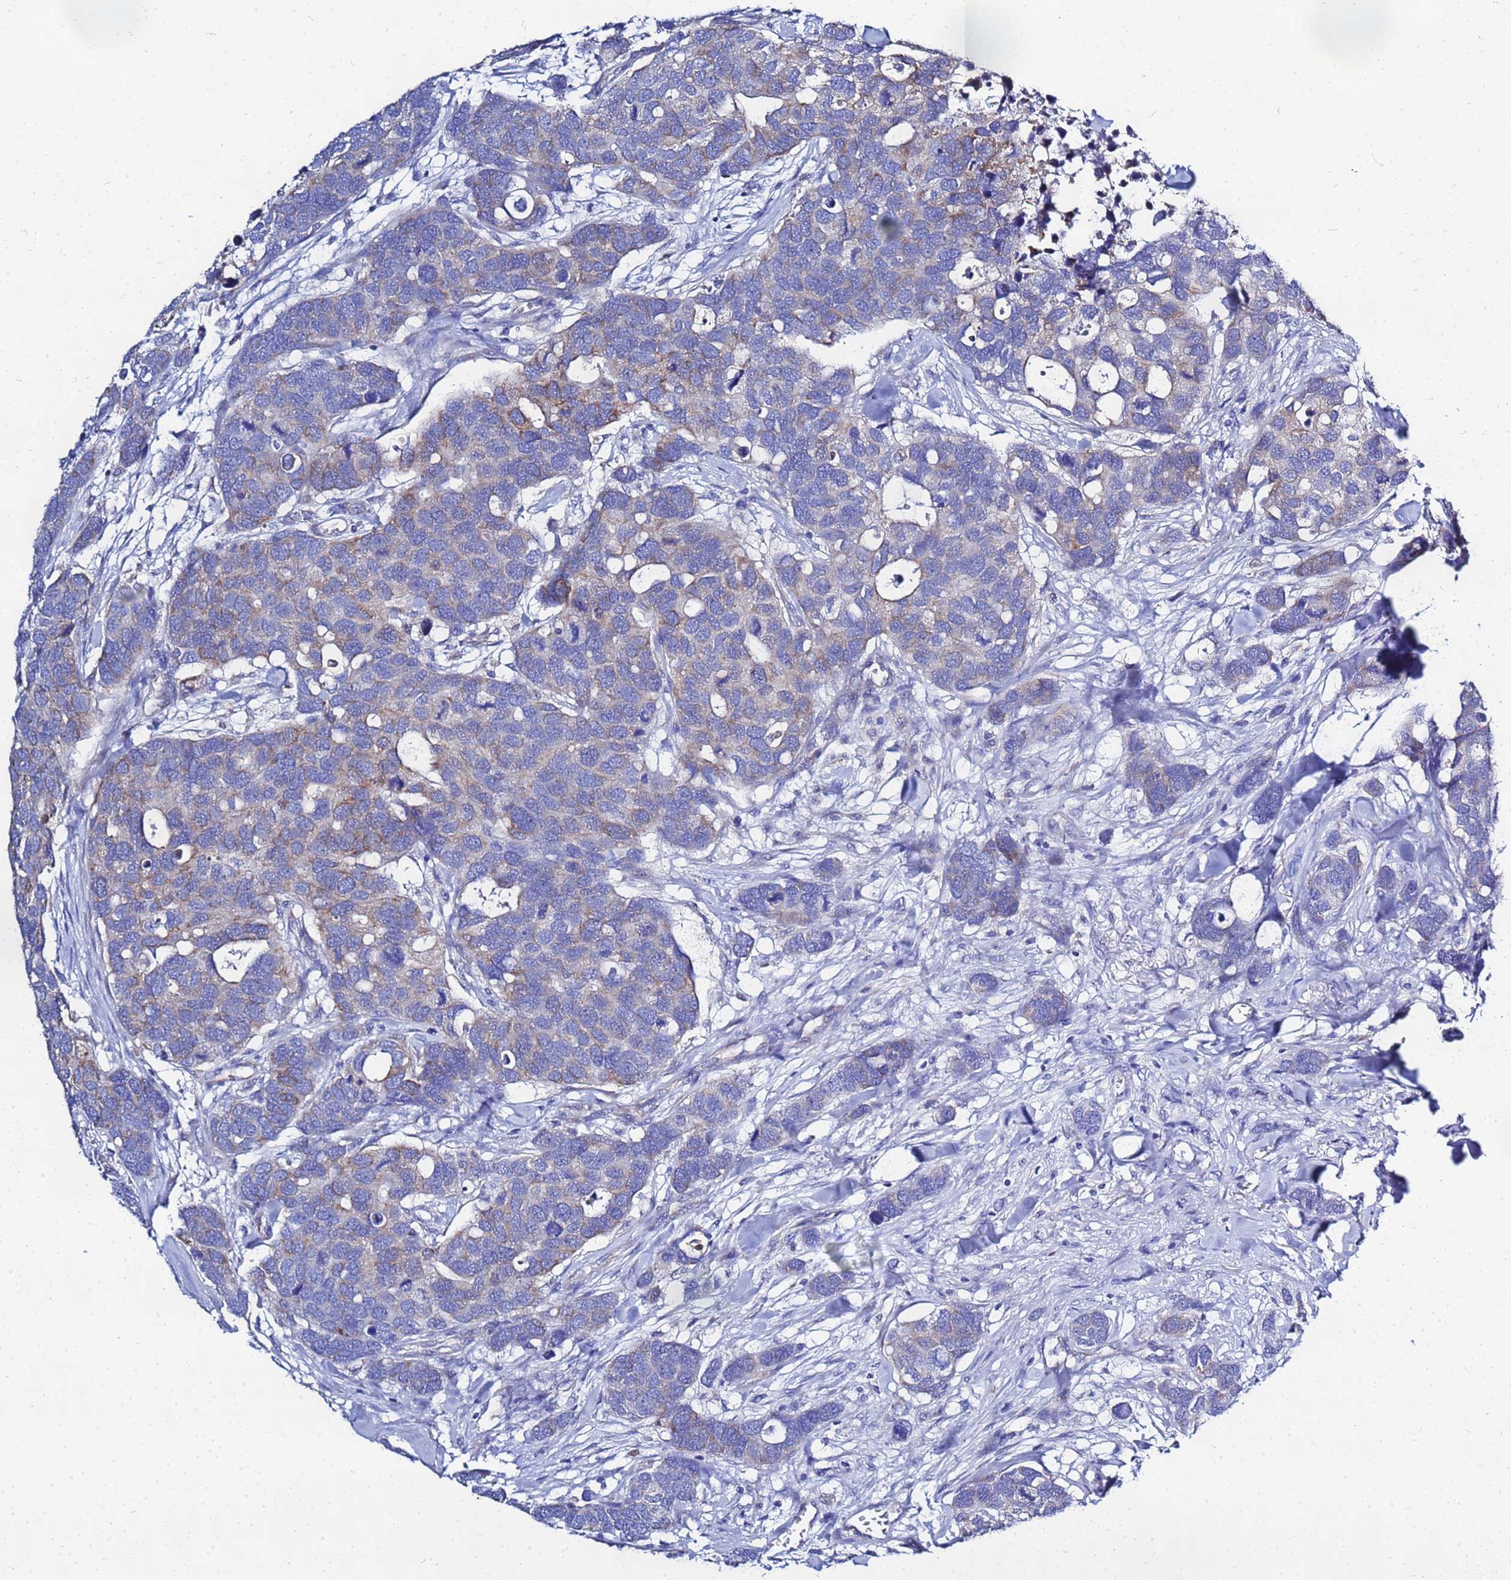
{"staining": {"intensity": "weak", "quantity": "25%-75%", "location": "cytoplasmic/membranous"}, "tissue": "breast cancer", "cell_type": "Tumor cells", "image_type": "cancer", "snomed": [{"axis": "morphology", "description": "Duct carcinoma"}, {"axis": "topography", "description": "Breast"}], "caption": "Immunohistochemical staining of invasive ductal carcinoma (breast) reveals low levels of weak cytoplasmic/membranous staining in approximately 25%-75% of tumor cells.", "gene": "FAHD2A", "patient": {"sex": "female", "age": 83}}